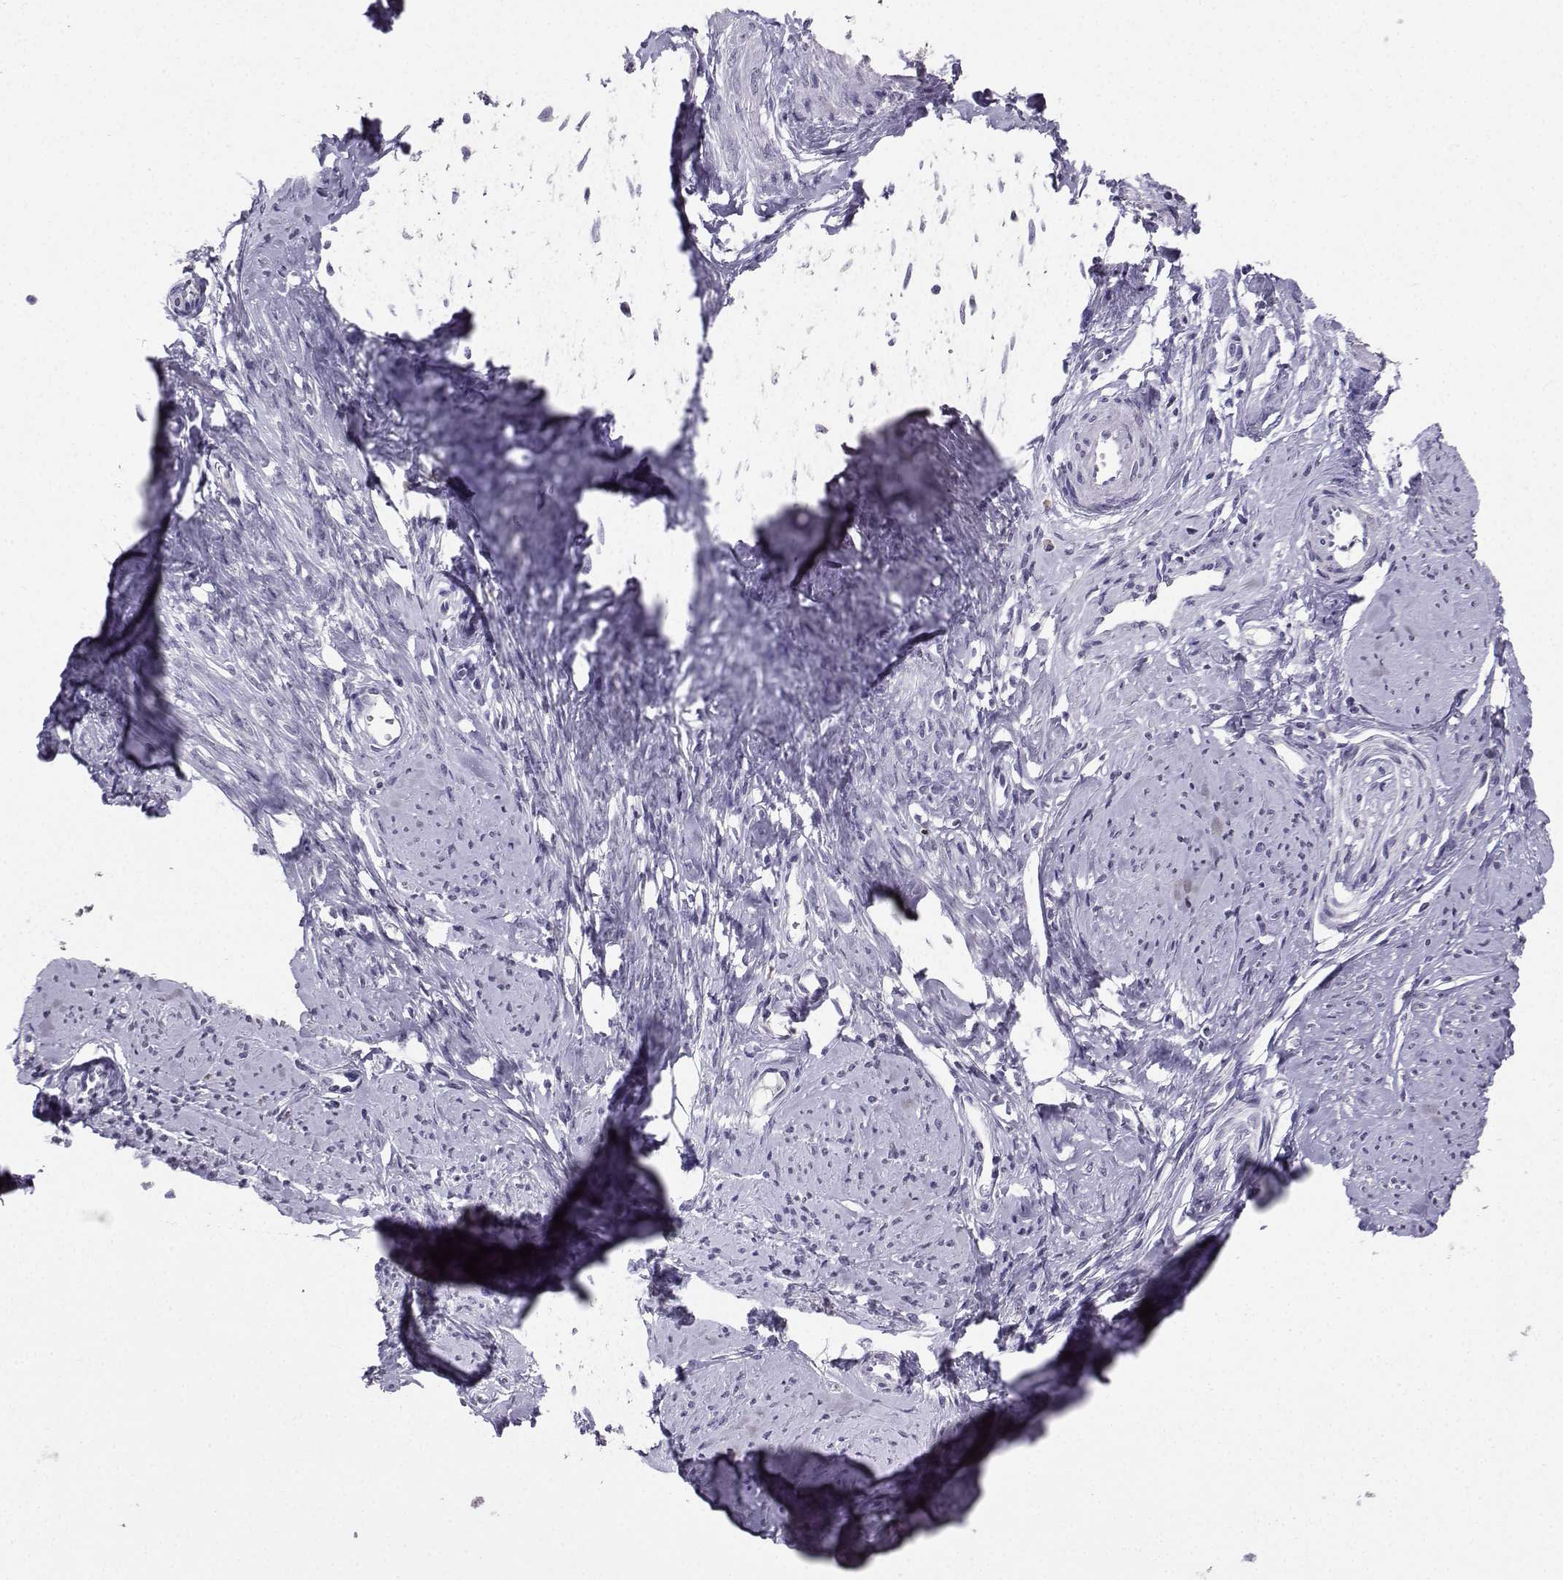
{"staining": {"intensity": "negative", "quantity": "none", "location": "none"}, "tissue": "smooth muscle", "cell_type": "Smooth muscle cells", "image_type": "normal", "snomed": [{"axis": "morphology", "description": "Normal tissue, NOS"}, {"axis": "topography", "description": "Smooth muscle"}], "caption": "High power microscopy image of an immunohistochemistry (IHC) histopathology image of unremarkable smooth muscle, revealing no significant staining in smooth muscle cells.", "gene": "SPAG11A", "patient": {"sex": "female", "age": 48}}